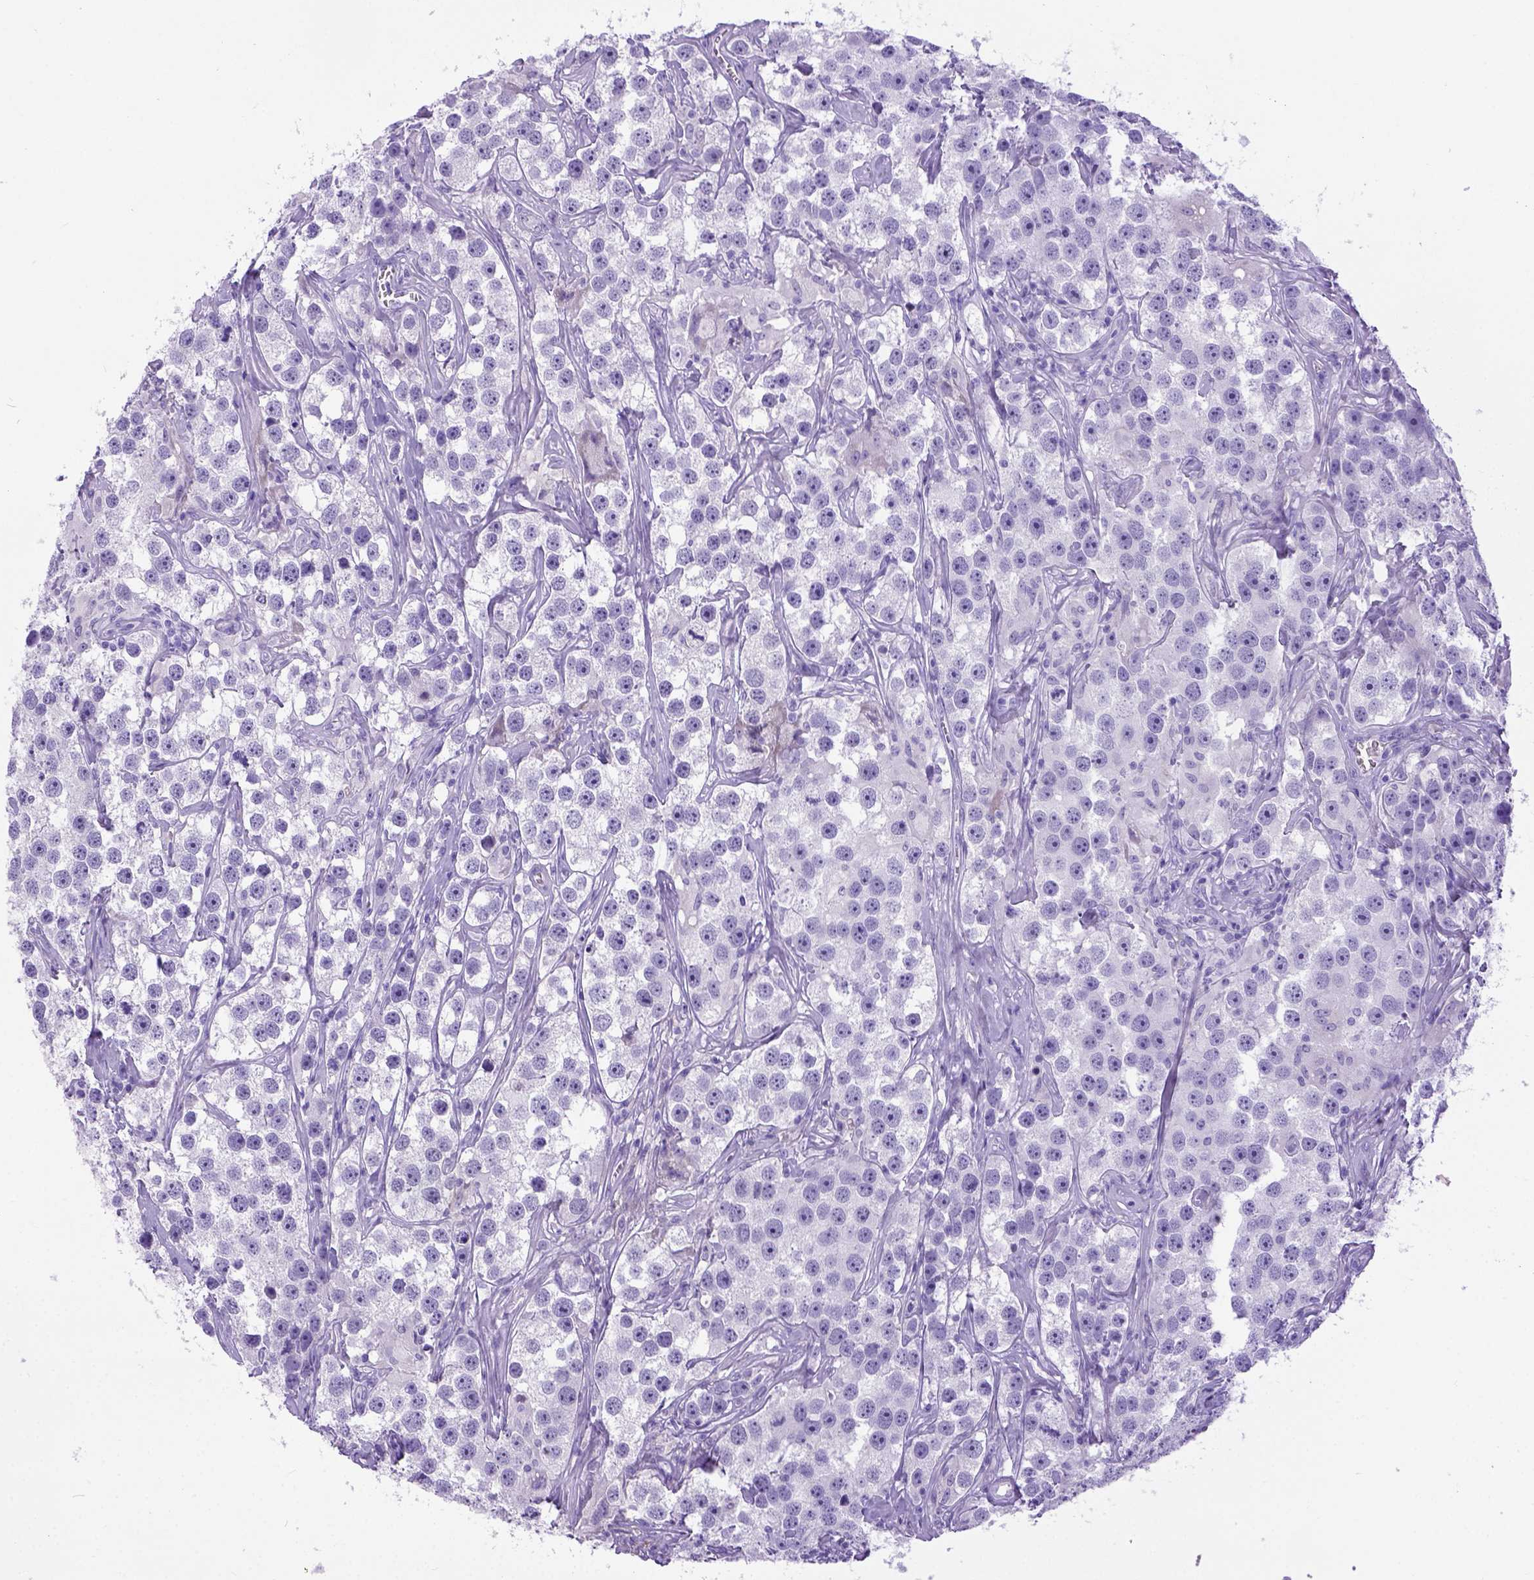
{"staining": {"intensity": "negative", "quantity": "none", "location": "none"}, "tissue": "testis cancer", "cell_type": "Tumor cells", "image_type": "cancer", "snomed": [{"axis": "morphology", "description": "Seminoma, NOS"}, {"axis": "topography", "description": "Testis"}], "caption": "Testis seminoma stained for a protein using IHC demonstrates no staining tumor cells.", "gene": "IGF2", "patient": {"sex": "male", "age": 49}}